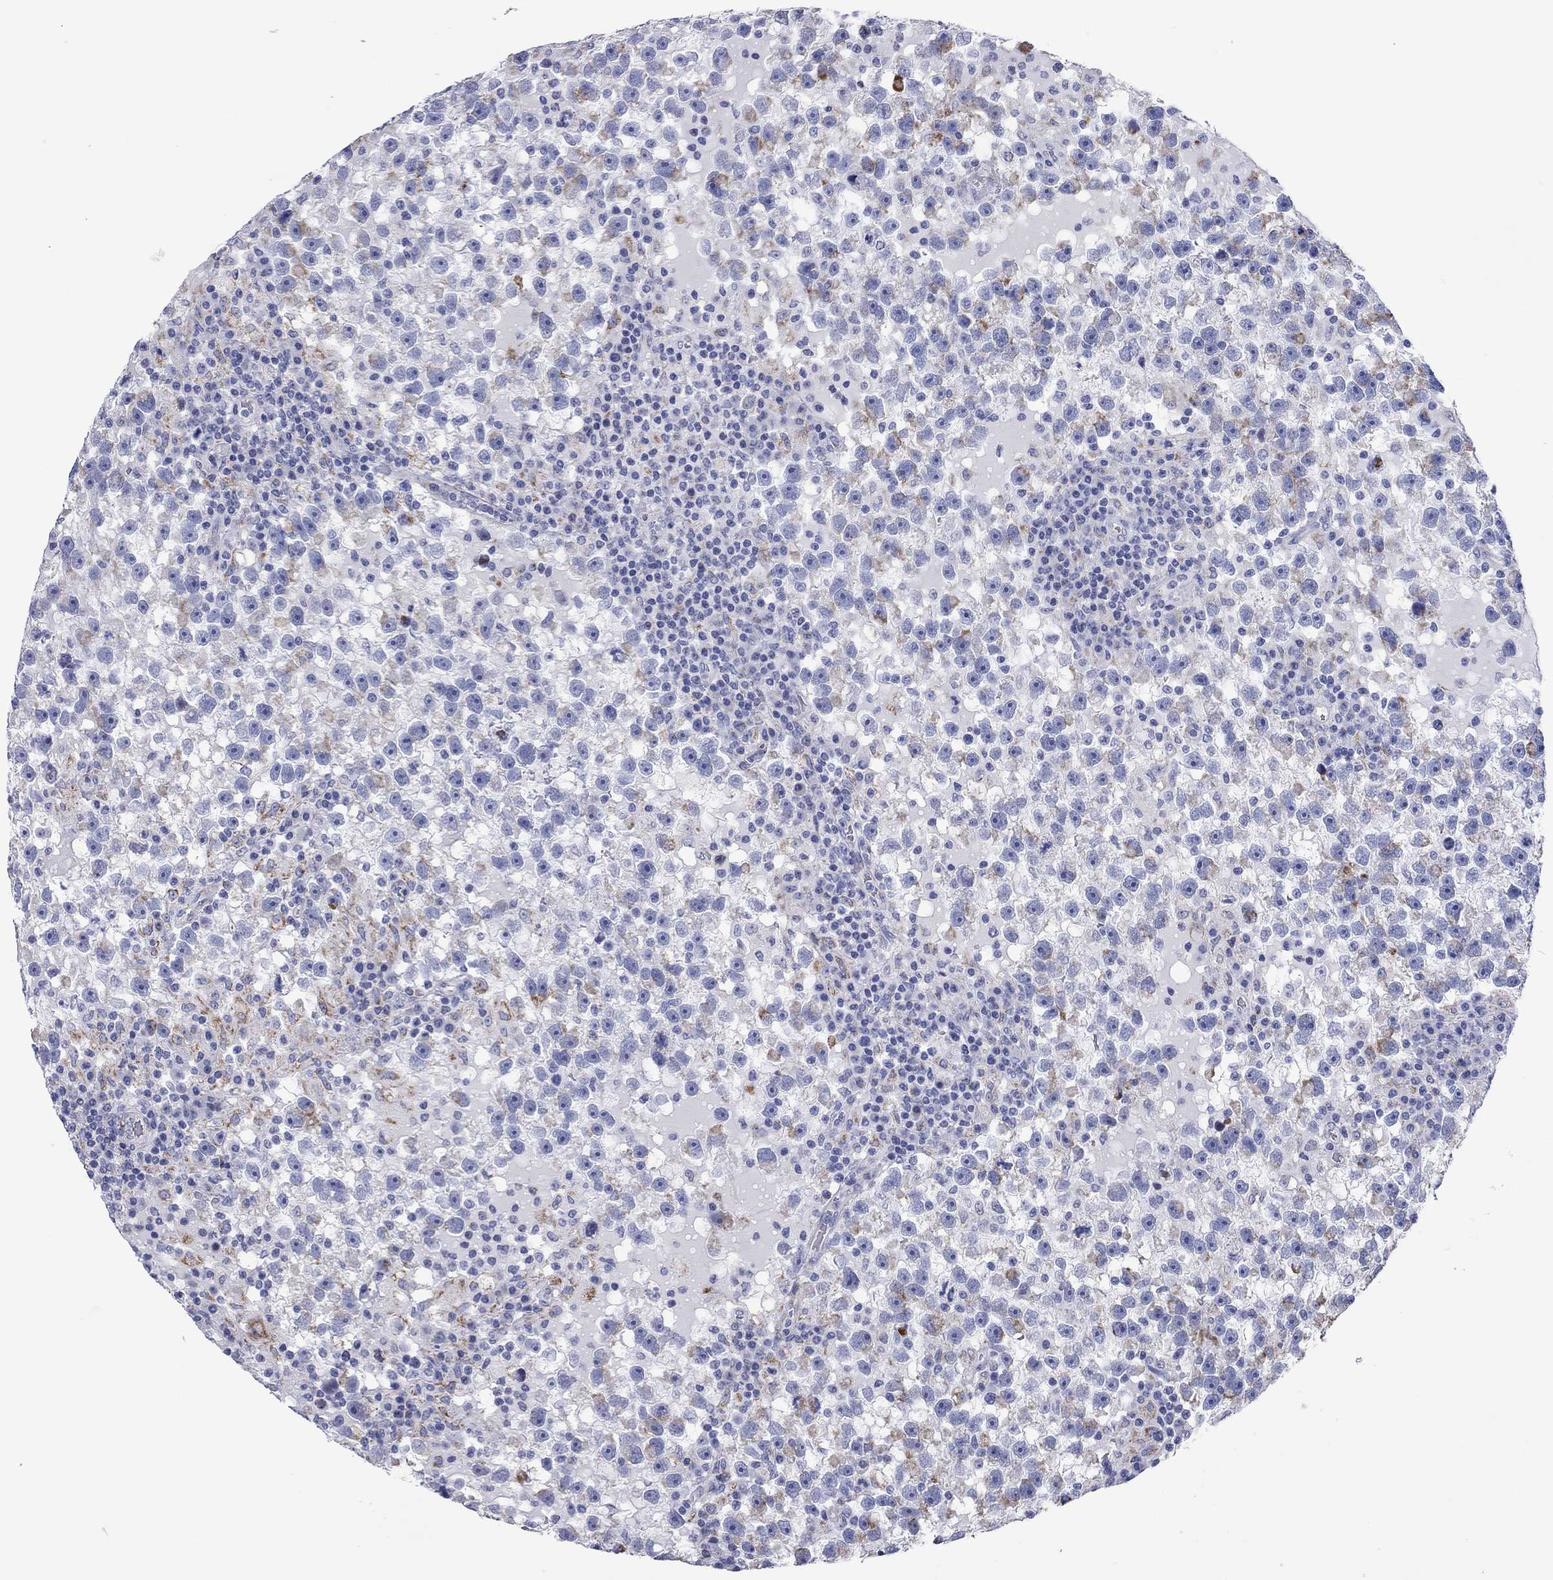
{"staining": {"intensity": "moderate", "quantity": "<25%", "location": "cytoplasmic/membranous"}, "tissue": "testis cancer", "cell_type": "Tumor cells", "image_type": "cancer", "snomed": [{"axis": "morphology", "description": "Seminoma, NOS"}, {"axis": "topography", "description": "Testis"}], "caption": "Brown immunohistochemical staining in human seminoma (testis) exhibits moderate cytoplasmic/membranous positivity in approximately <25% of tumor cells.", "gene": "CHI3L2", "patient": {"sex": "male", "age": 47}}